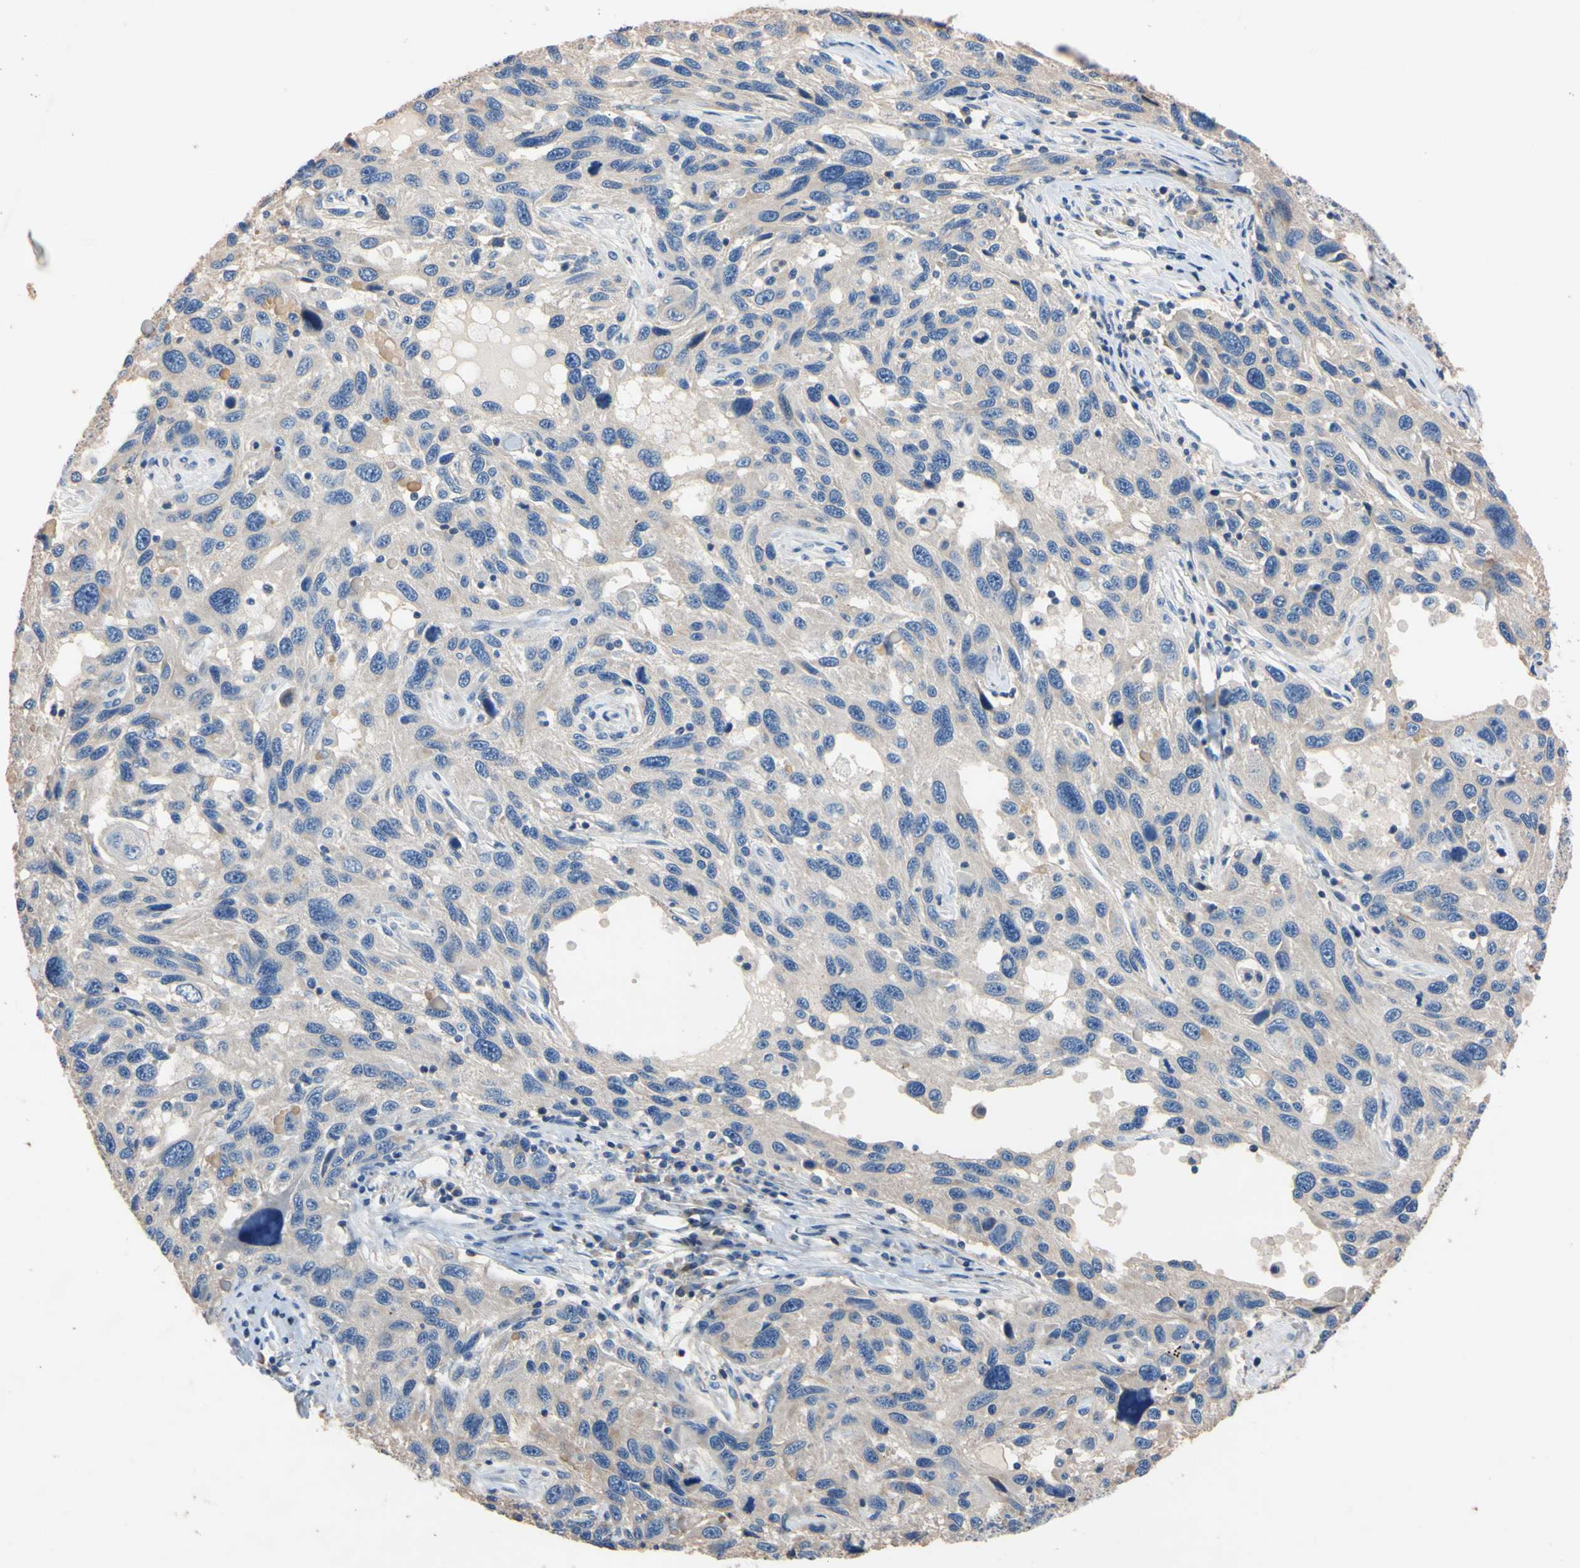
{"staining": {"intensity": "negative", "quantity": "none", "location": "none"}, "tissue": "melanoma", "cell_type": "Tumor cells", "image_type": "cancer", "snomed": [{"axis": "morphology", "description": "Malignant melanoma, NOS"}, {"axis": "topography", "description": "Skin"}], "caption": "The immunohistochemistry (IHC) histopathology image has no significant positivity in tumor cells of melanoma tissue. (DAB immunohistochemistry (IHC), high magnification).", "gene": "PNKD", "patient": {"sex": "male", "age": 53}}